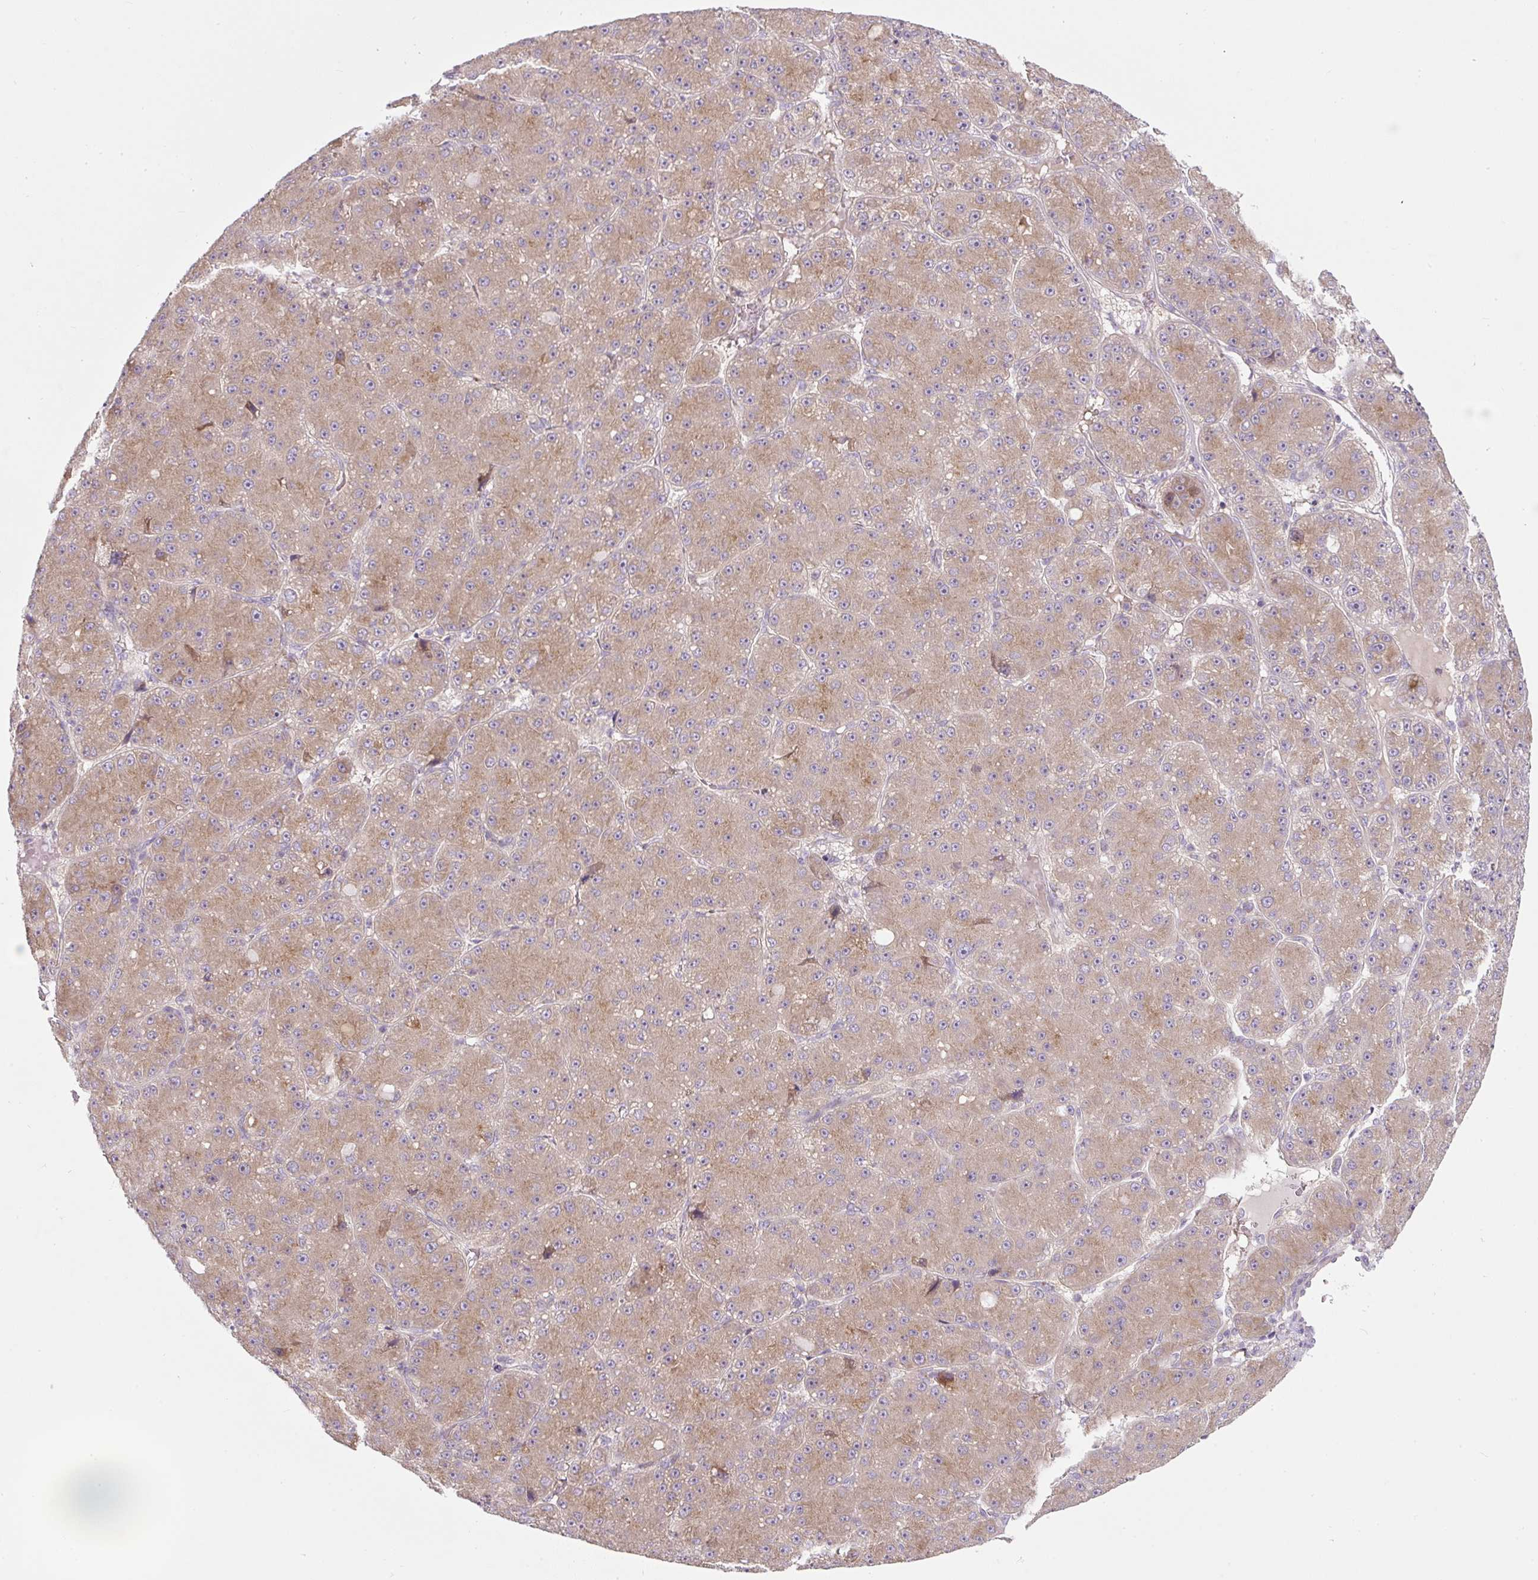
{"staining": {"intensity": "moderate", "quantity": "25%-75%", "location": "cytoplasmic/membranous"}, "tissue": "liver cancer", "cell_type": "Tumor cells", "image_type": "cancer", "snomed": [{"axis": "morphology", "description": "Carcinoma, Hepatocellular, NOS"}, {"axis": "topography", "description": "Liver"}], "caption": "Liver cancer stained with a brown dye displays moderate cytoplasmic/membranous positive positivity in approximately 25%-75% of tumor cells.", "gene": "MLX", "patient": {"sex": "male", "age": 67}}